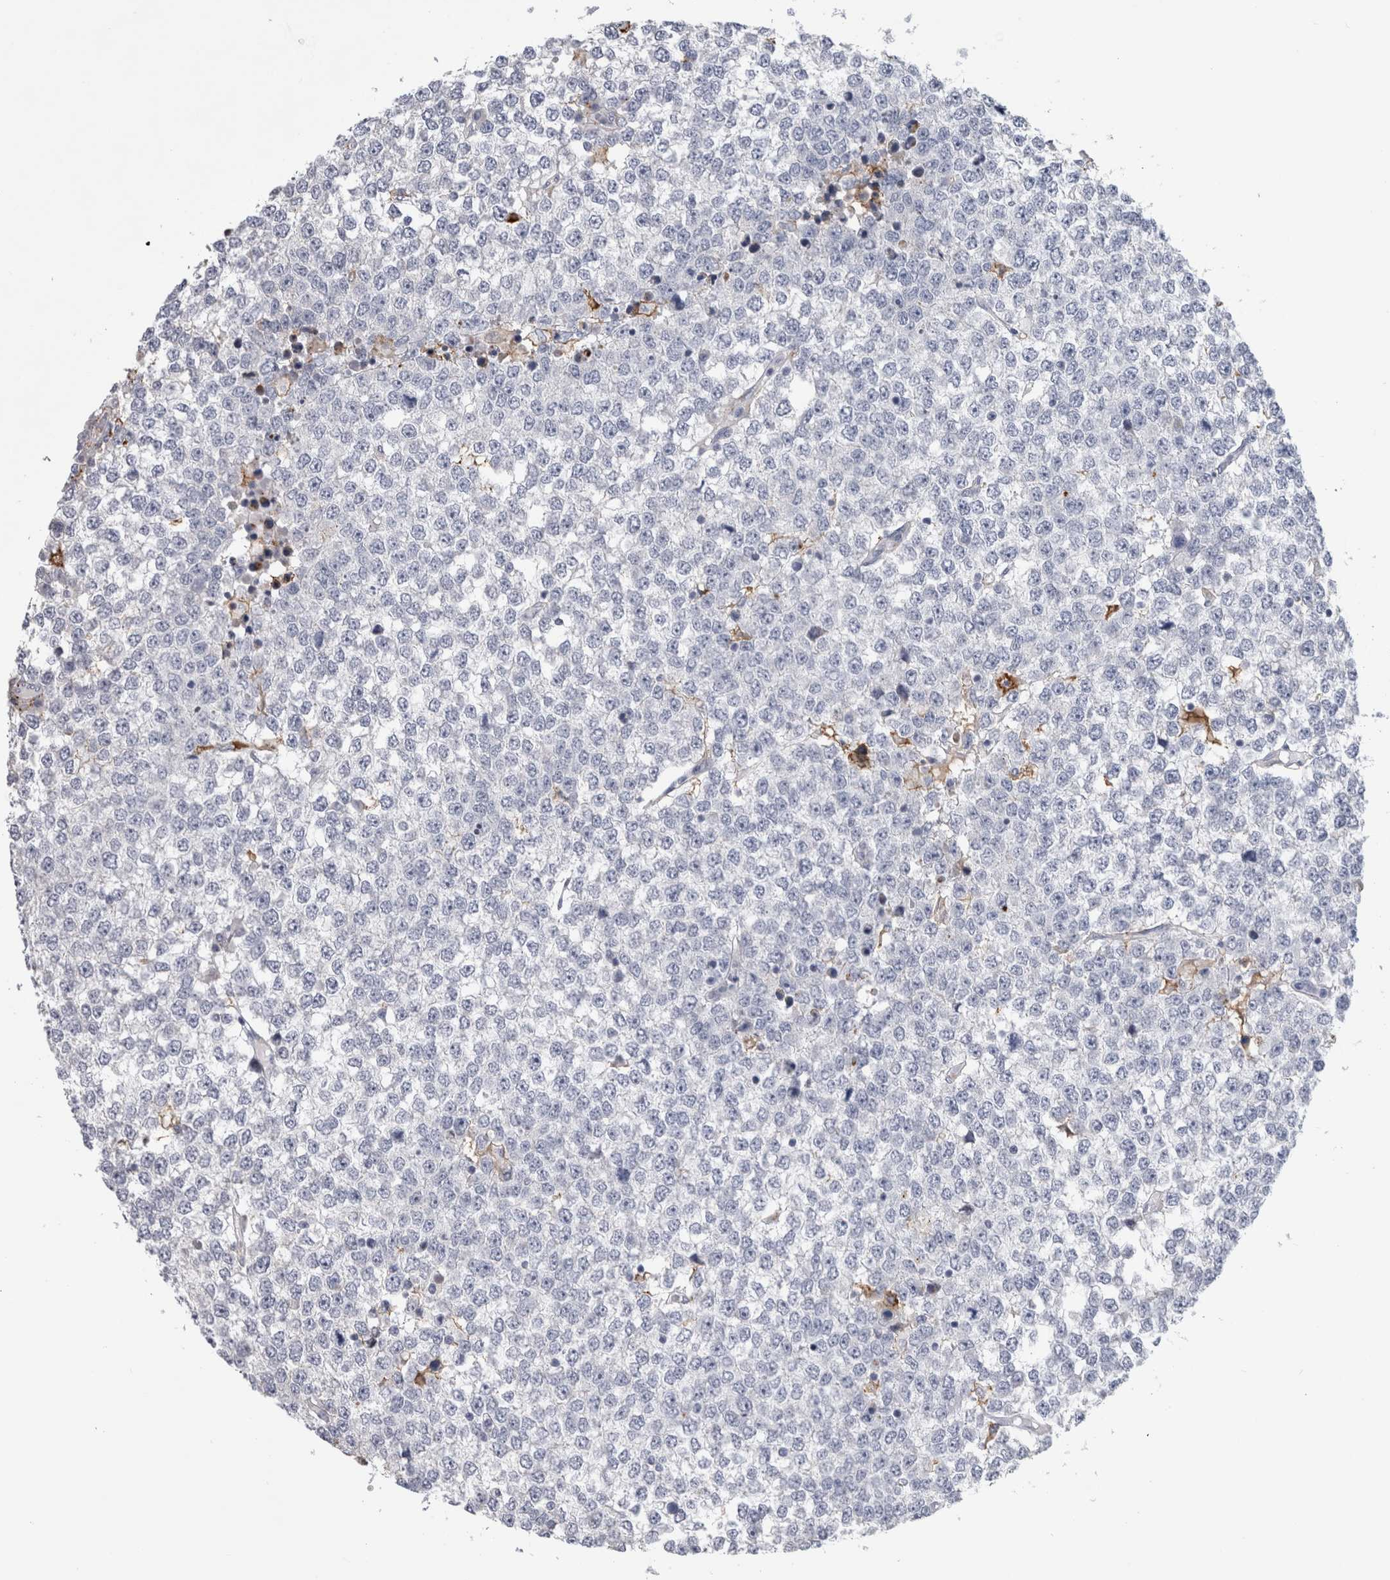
{"staining": {"intensity": "negative", "quantity": "none", "location": "none"}, "tissue": "testis cancer", "cell_type": "Tumor cells", "image_type": "cancer", "snomed": [{"axis": "morphology", "description": "Seminoma, NOS"}, {"axis": "topography", "description": "Testis"}], "caption": "Human testis cancer (seminoma) stained for a protein using immunohistochemistry shows no staining in tumor cells.", "gene": "DNAJC24", "patient": {"sex": "male", "age": 65}}